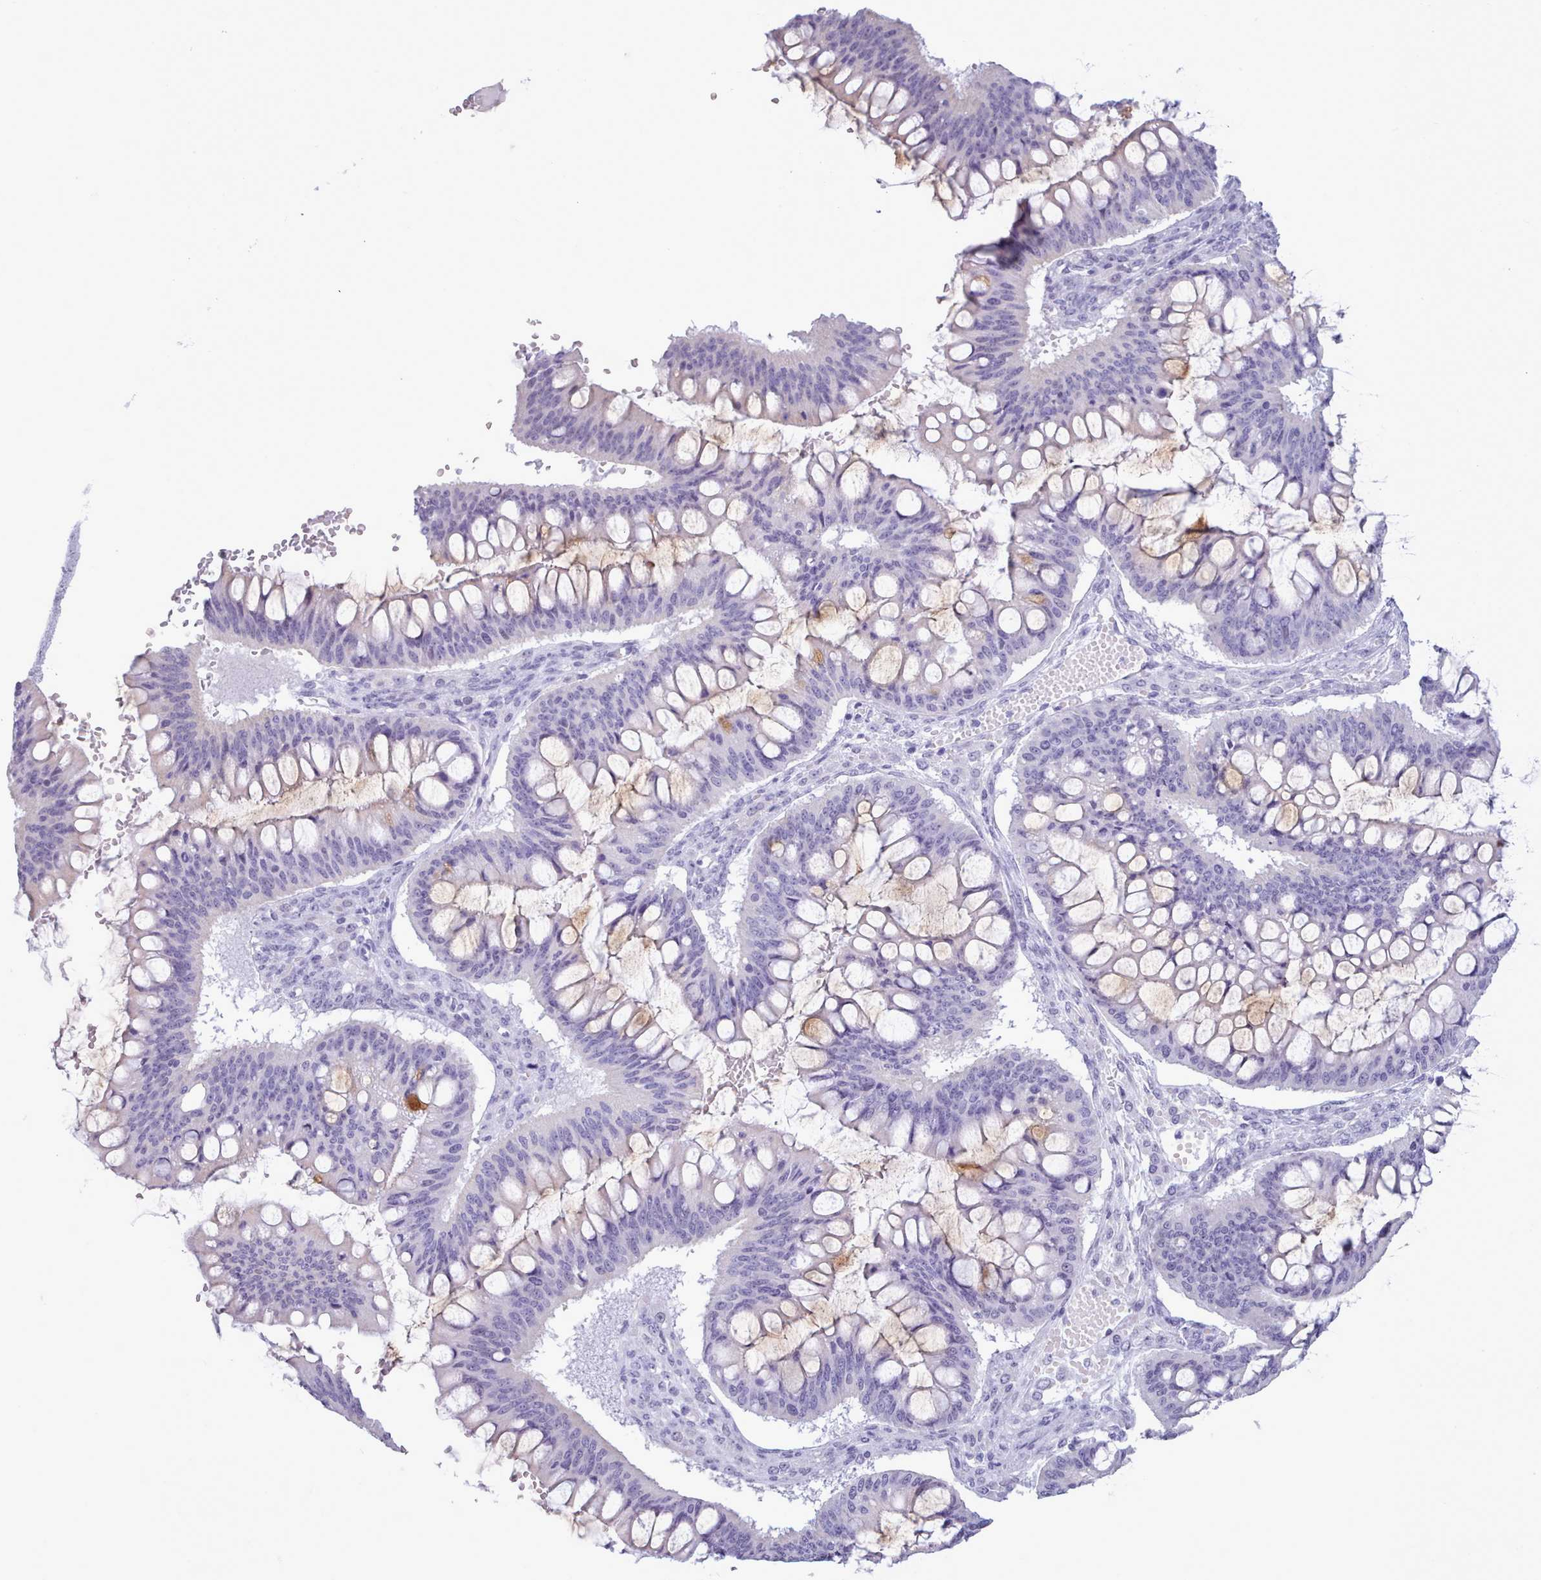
{"staining": {"intensity": "weak", "quantity": "<25%", "location": "cytoplasmic/membranous"}, "tissue": "ovarian cancer", "cell_type": "Tumor cells", "image_type": "cancer", "snomed": [{"axis": "morphology", "description": "Cystadenocarcinoma, mucinous, NOS"}, {"axis": "topography", "description": "Ovary"}], "caption": "Protein analysis of ovarian cancer demonstrates no significant staining in tumor cells. (DAB immunohistochemistry (IHC) visualized using brightfield microscopy, high magnification).", "gene": "FBXO48", "patient": {"sex": "female", "age": 73}}